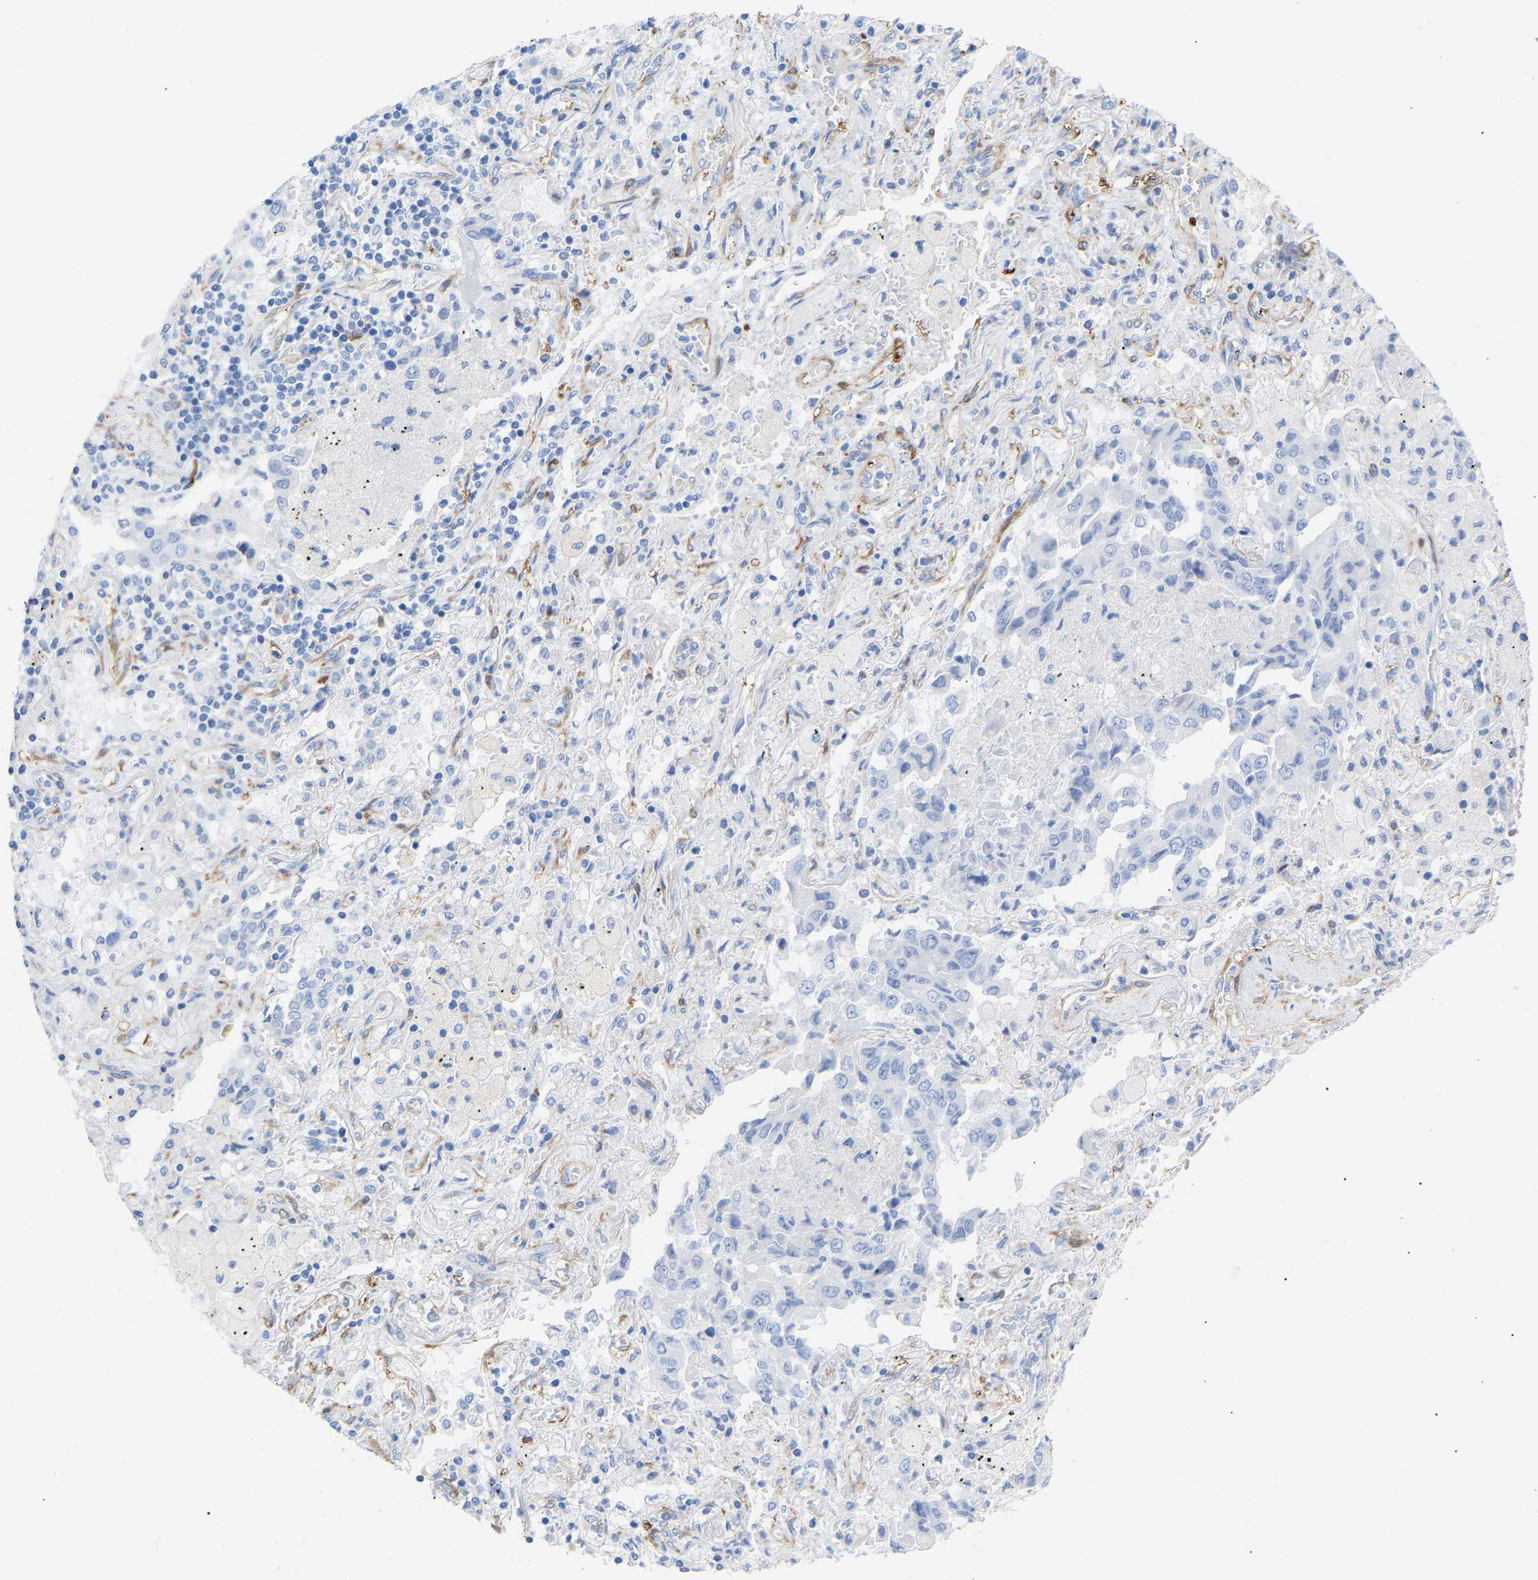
{"staining": {"intensity": "negative", "quantity": "none", "location": "none"}, "tissue": "lung cancer", "cell_type": "Tumor cells", "image_type": "cancer", "snomed": [{"axis": "morphology", "description": "Adenocarcinoma, NOS"}, {"axis": "topography", "description": "Lung"}], "caption": "IHC of lung cancer (adenocarcinoma) demonstrates no positivity in tumor cells.", "gene": "AMPH", "patient": {"sex": "female", "age": 65}}